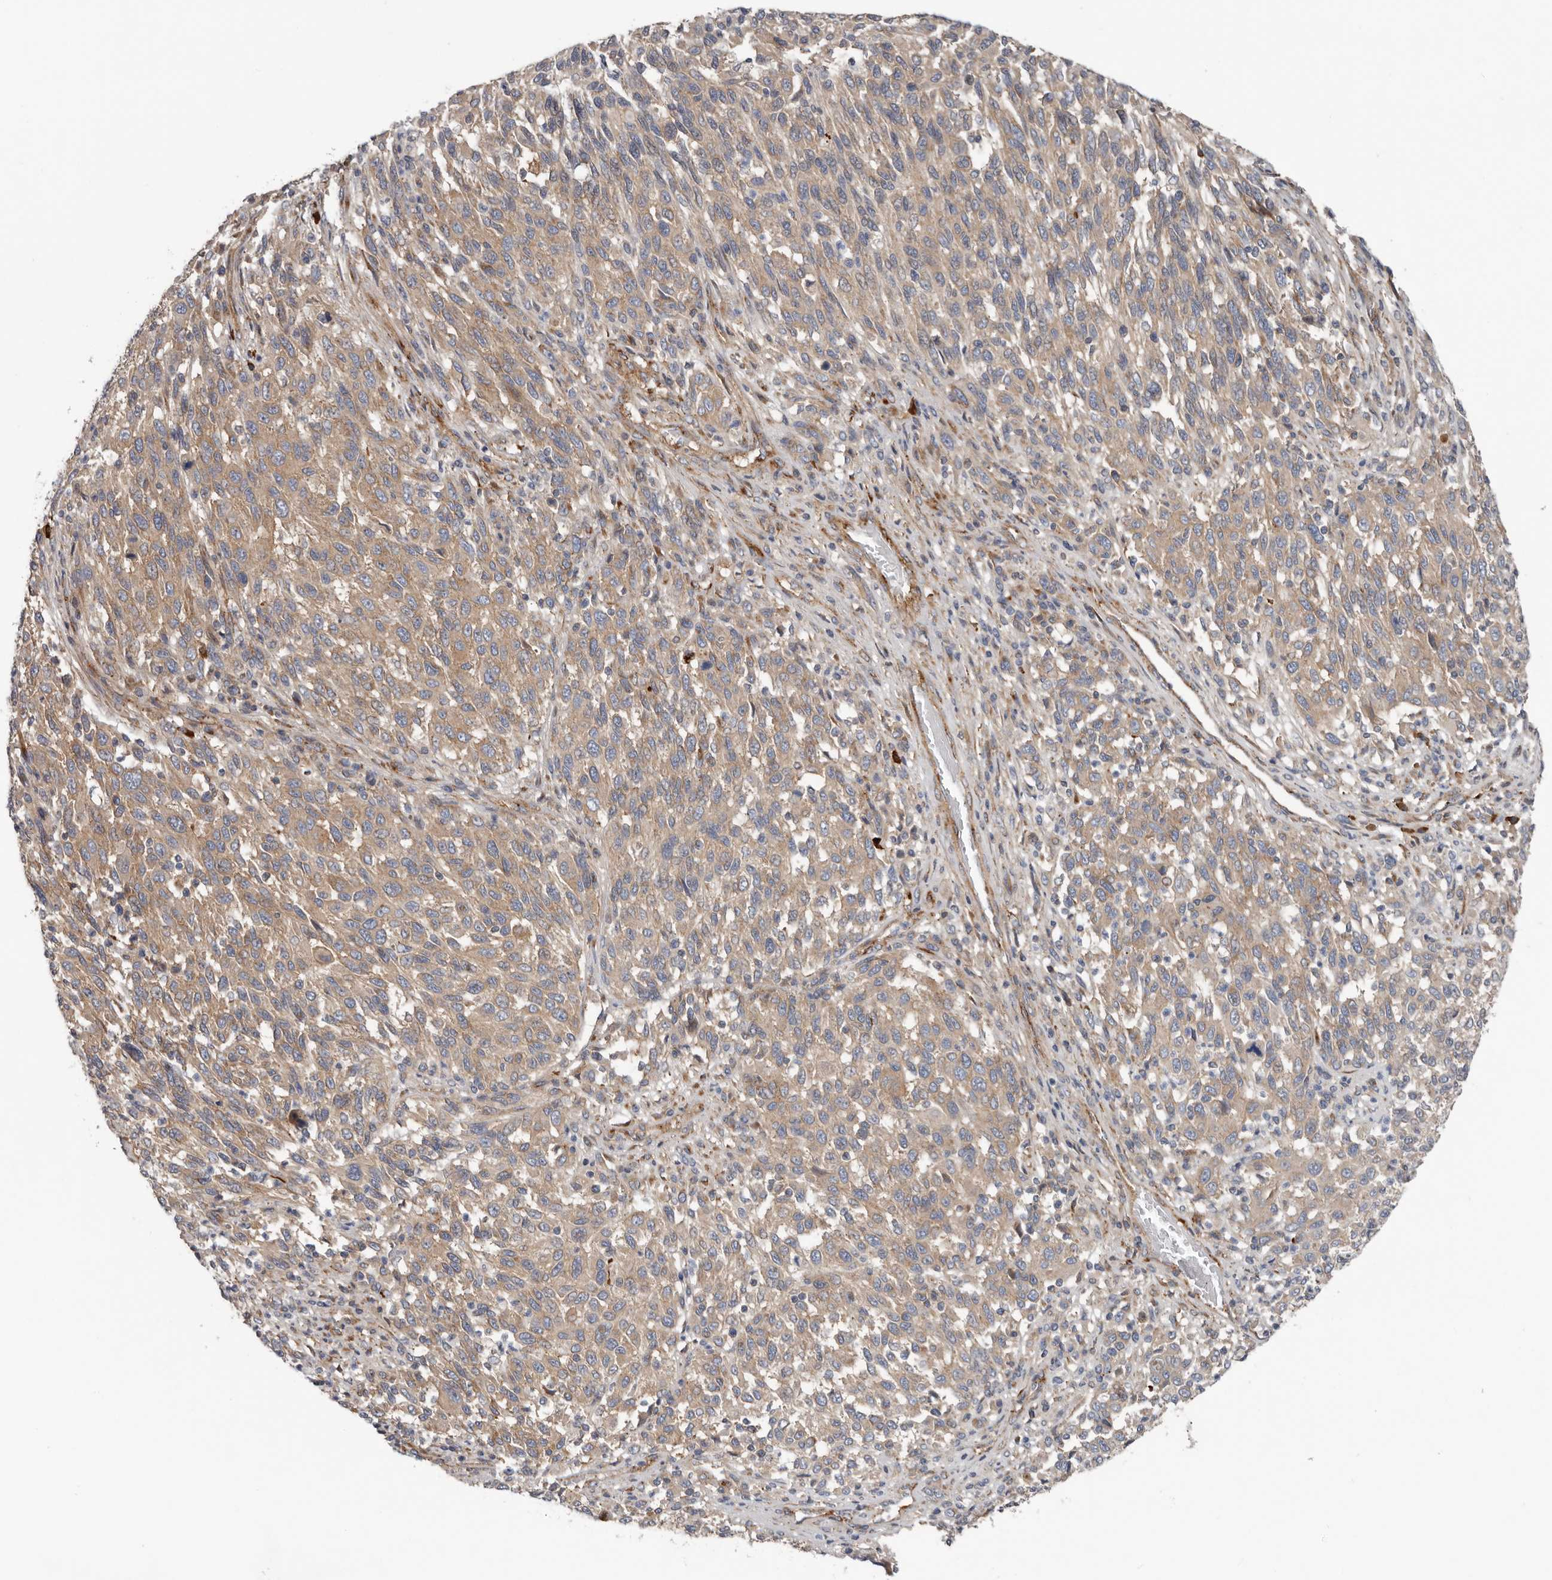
{"staining": {"intensity": "weak", "quantity": ">75%", "location": "cytoplasmic/membranous"}, "tissue": "melanoma", "cell_type": "Tumor cells", "image_type": "cancer", "snomed": [{"axis": "morphology", "description": "Malignant melanoma, Metastatic site"}, {"axis": "topography", "description": "Lymph node"}], "caption": "Approximately >75% of tumor cells in malignant melanoma (metastatic site) show weak cytoplasmic/membranous protein staining as visualized by brown immunohistochemical staining.", "gene": "LUZP1", "patient": {"sex": "male", "age": 61}}